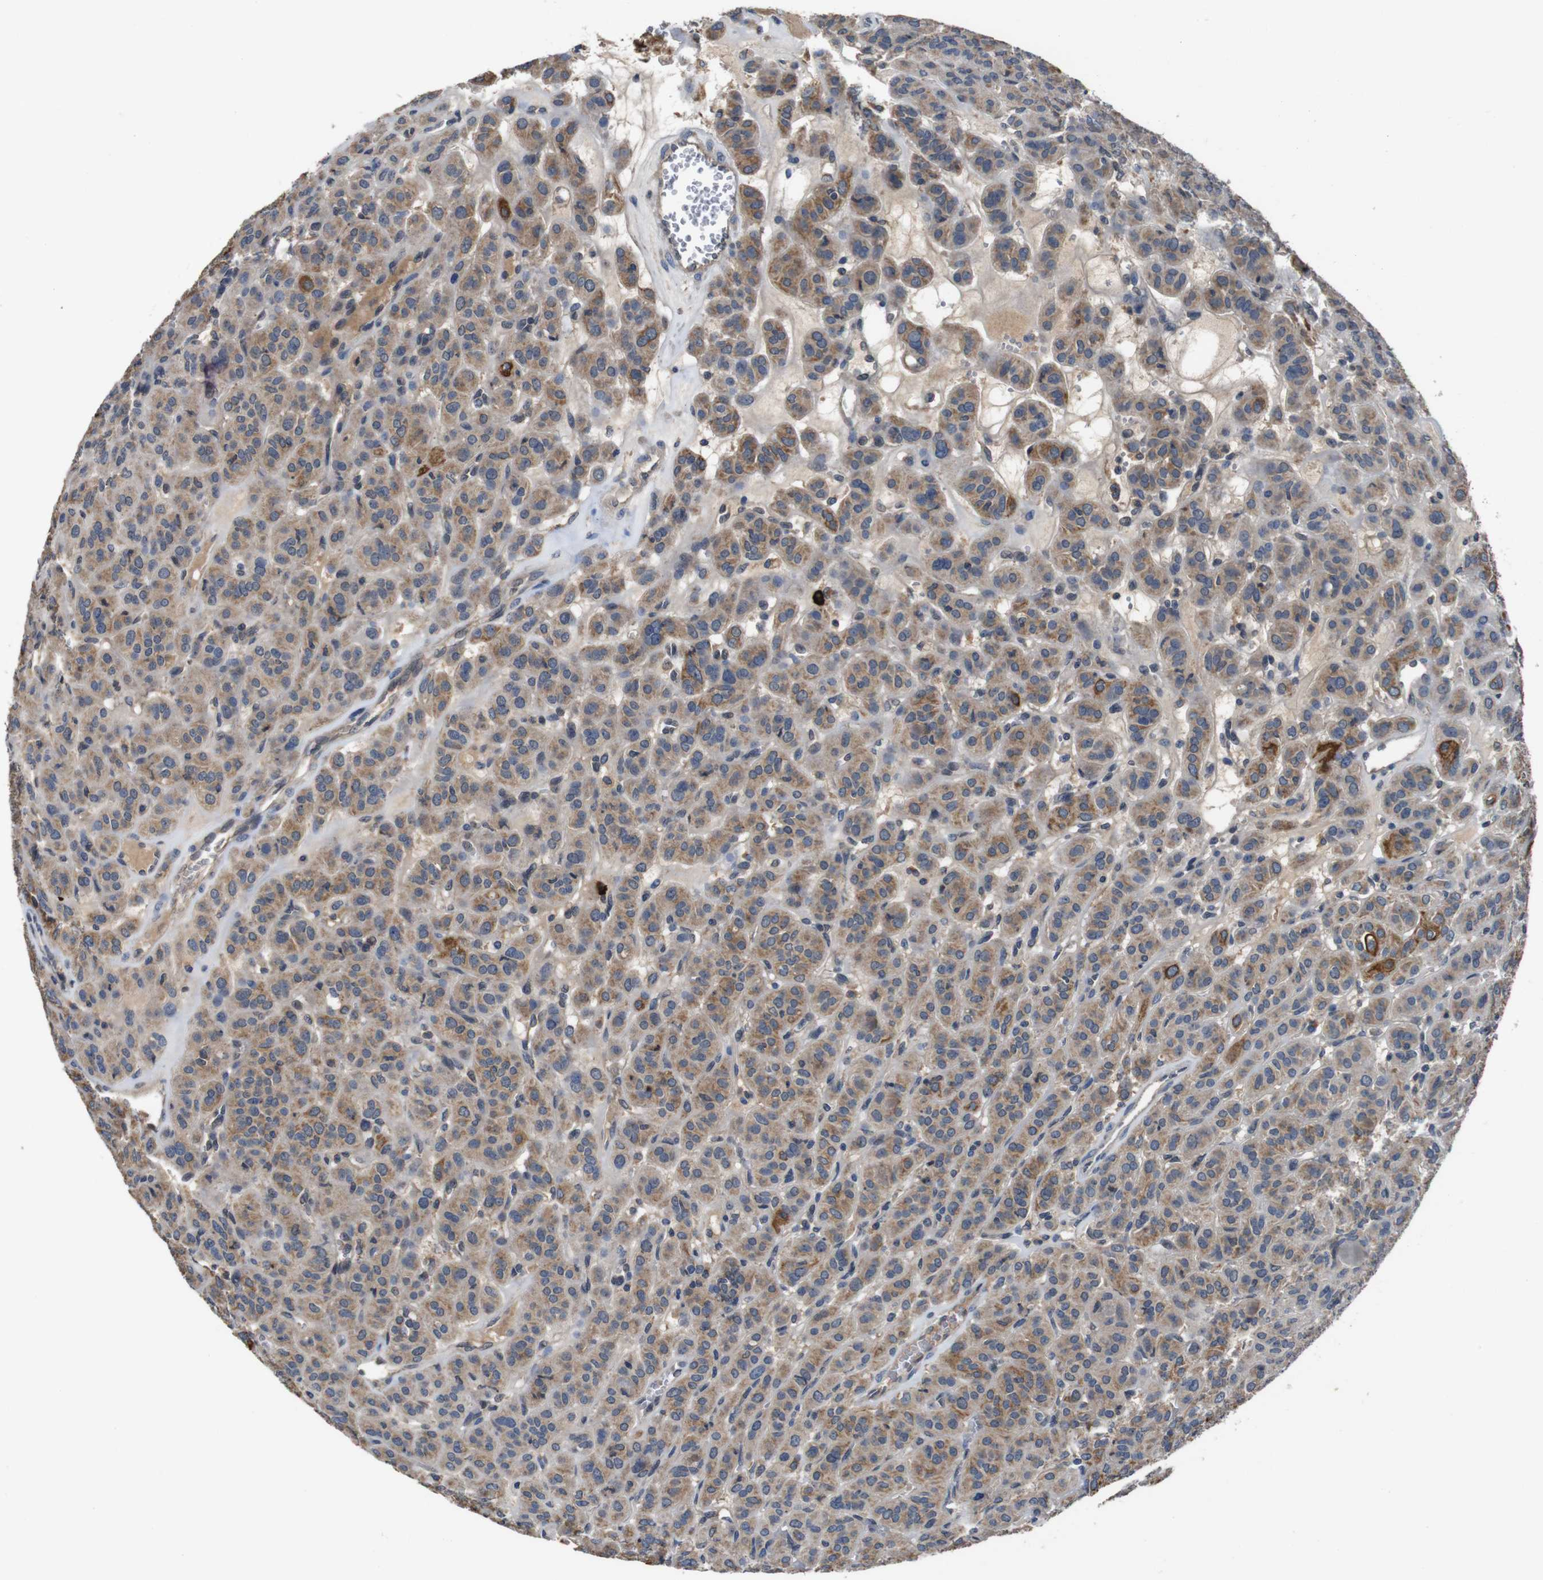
{"staining": {"intensity": "moderate", "quantity": ">75%", "location": "cytoplasmic/membranous"}, "tissue": "thyroid cancer", "cell_type": "Tumor cells", "image_type": "cancer", "snomed": [{"axis": "morphology", "description": "Follicular adenoma carcinoma, NOS"}, {"axis": "topography", "description": "Thyroid gland"}], "caption": "There is medium levels of moderate cytoplasmic/membranous positivity in tumor cells of thyroid cancer (follicular adenoma carcinoma), as demonstrated by immunohistochemical staining (brown color).", "gene": "GLIPR1", "patient": {"sex": "female", "age": 71}}